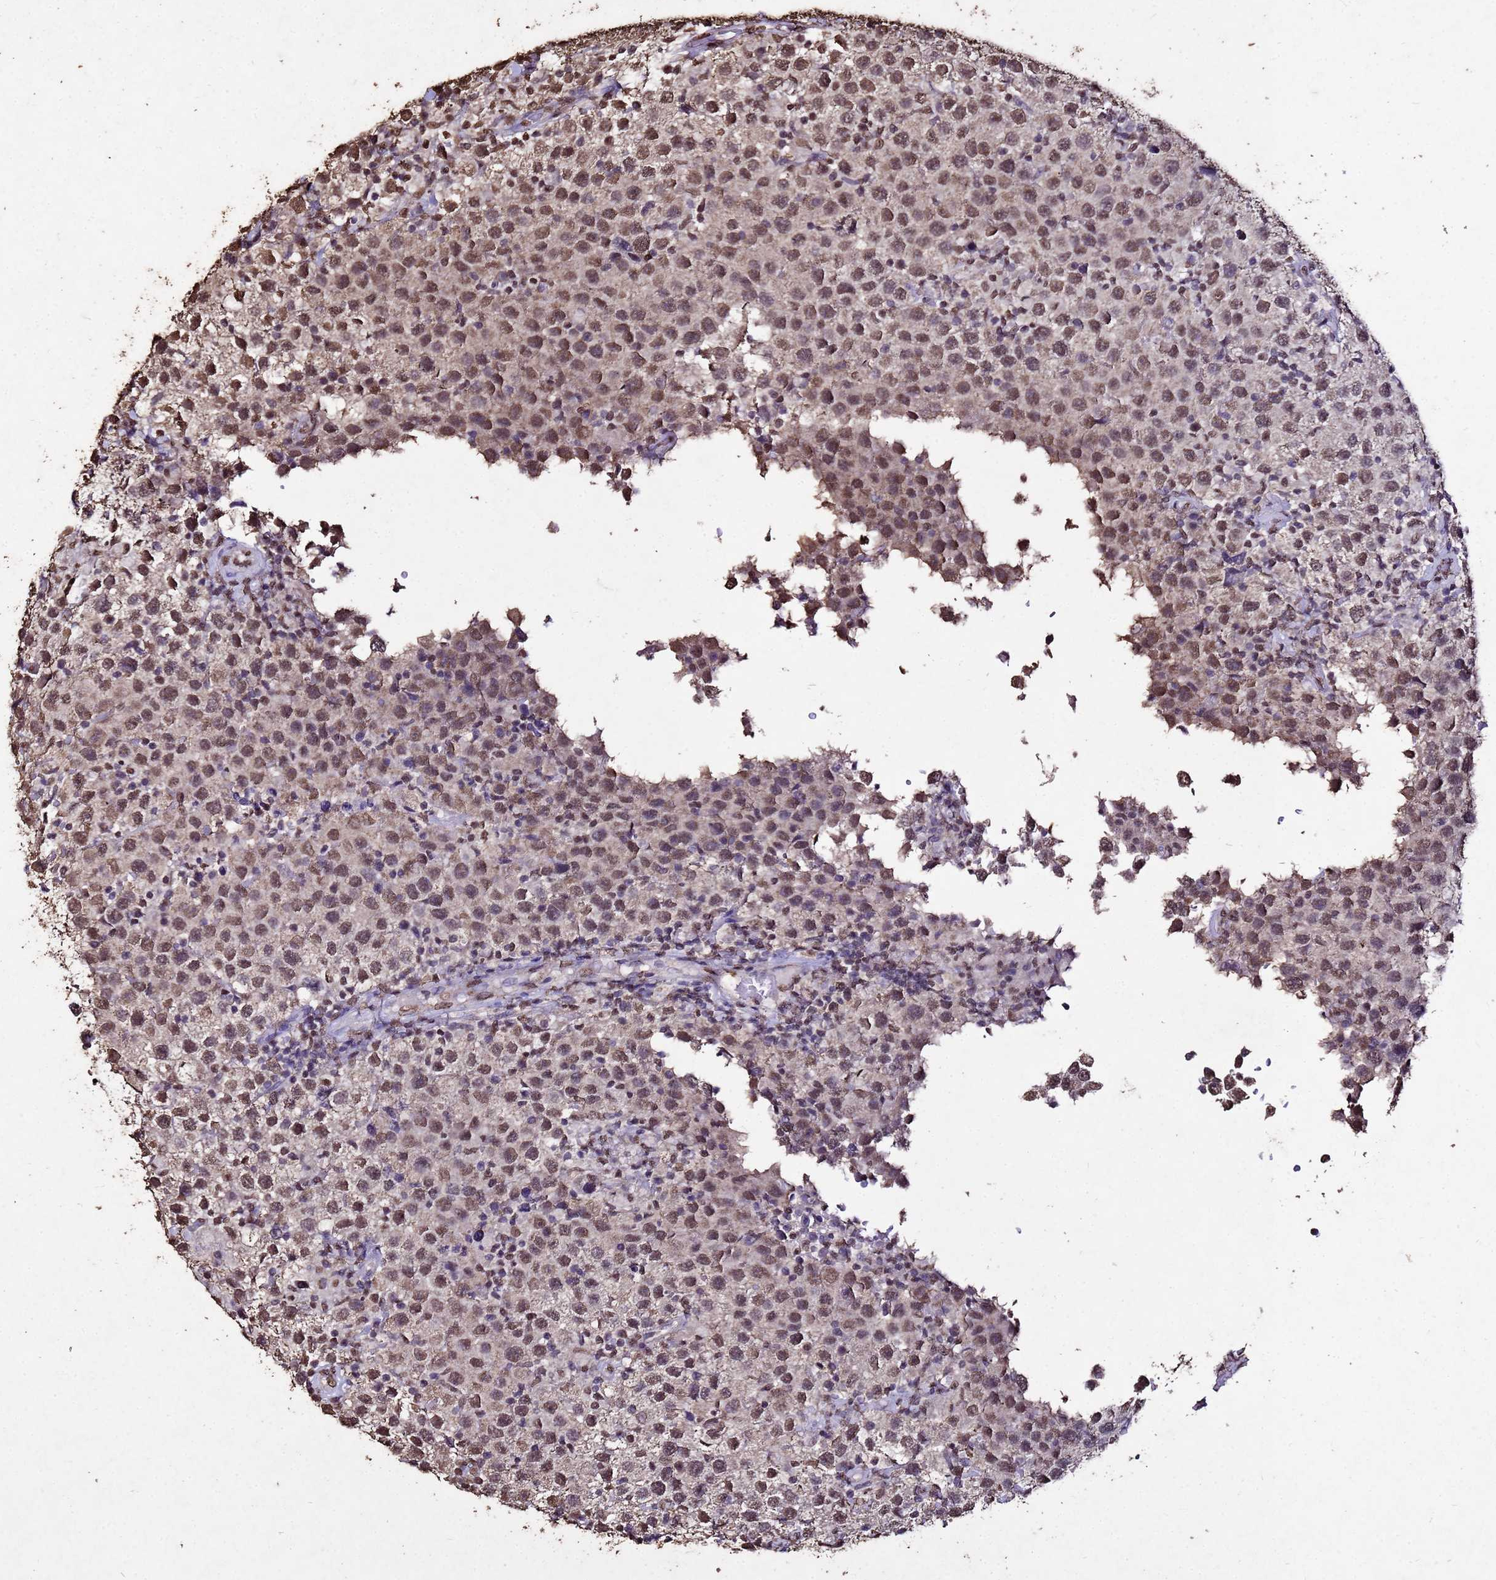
{"staining": {"intensity": "moderate", "quantity": ">75%", "location": "nuclear"}, "tissue": "testis cancer", "cell_type": "Tumor cells", "image_type": "cancer", "snomed": [{"axis": "morphology", "description": "Seminoma, NOS"}, {"axis": "morphology", "description": "Carcinoma, Embryonal, NOS"}, {"axis": "topography", "description": "Testis"}], "caption": "Testis cancer stained with immunohistochemistry shows moderate nuclear staining in about >75% of tumor cells.", "gene": "MYOCD", "patient": {"sex": "male", "age": 41}}